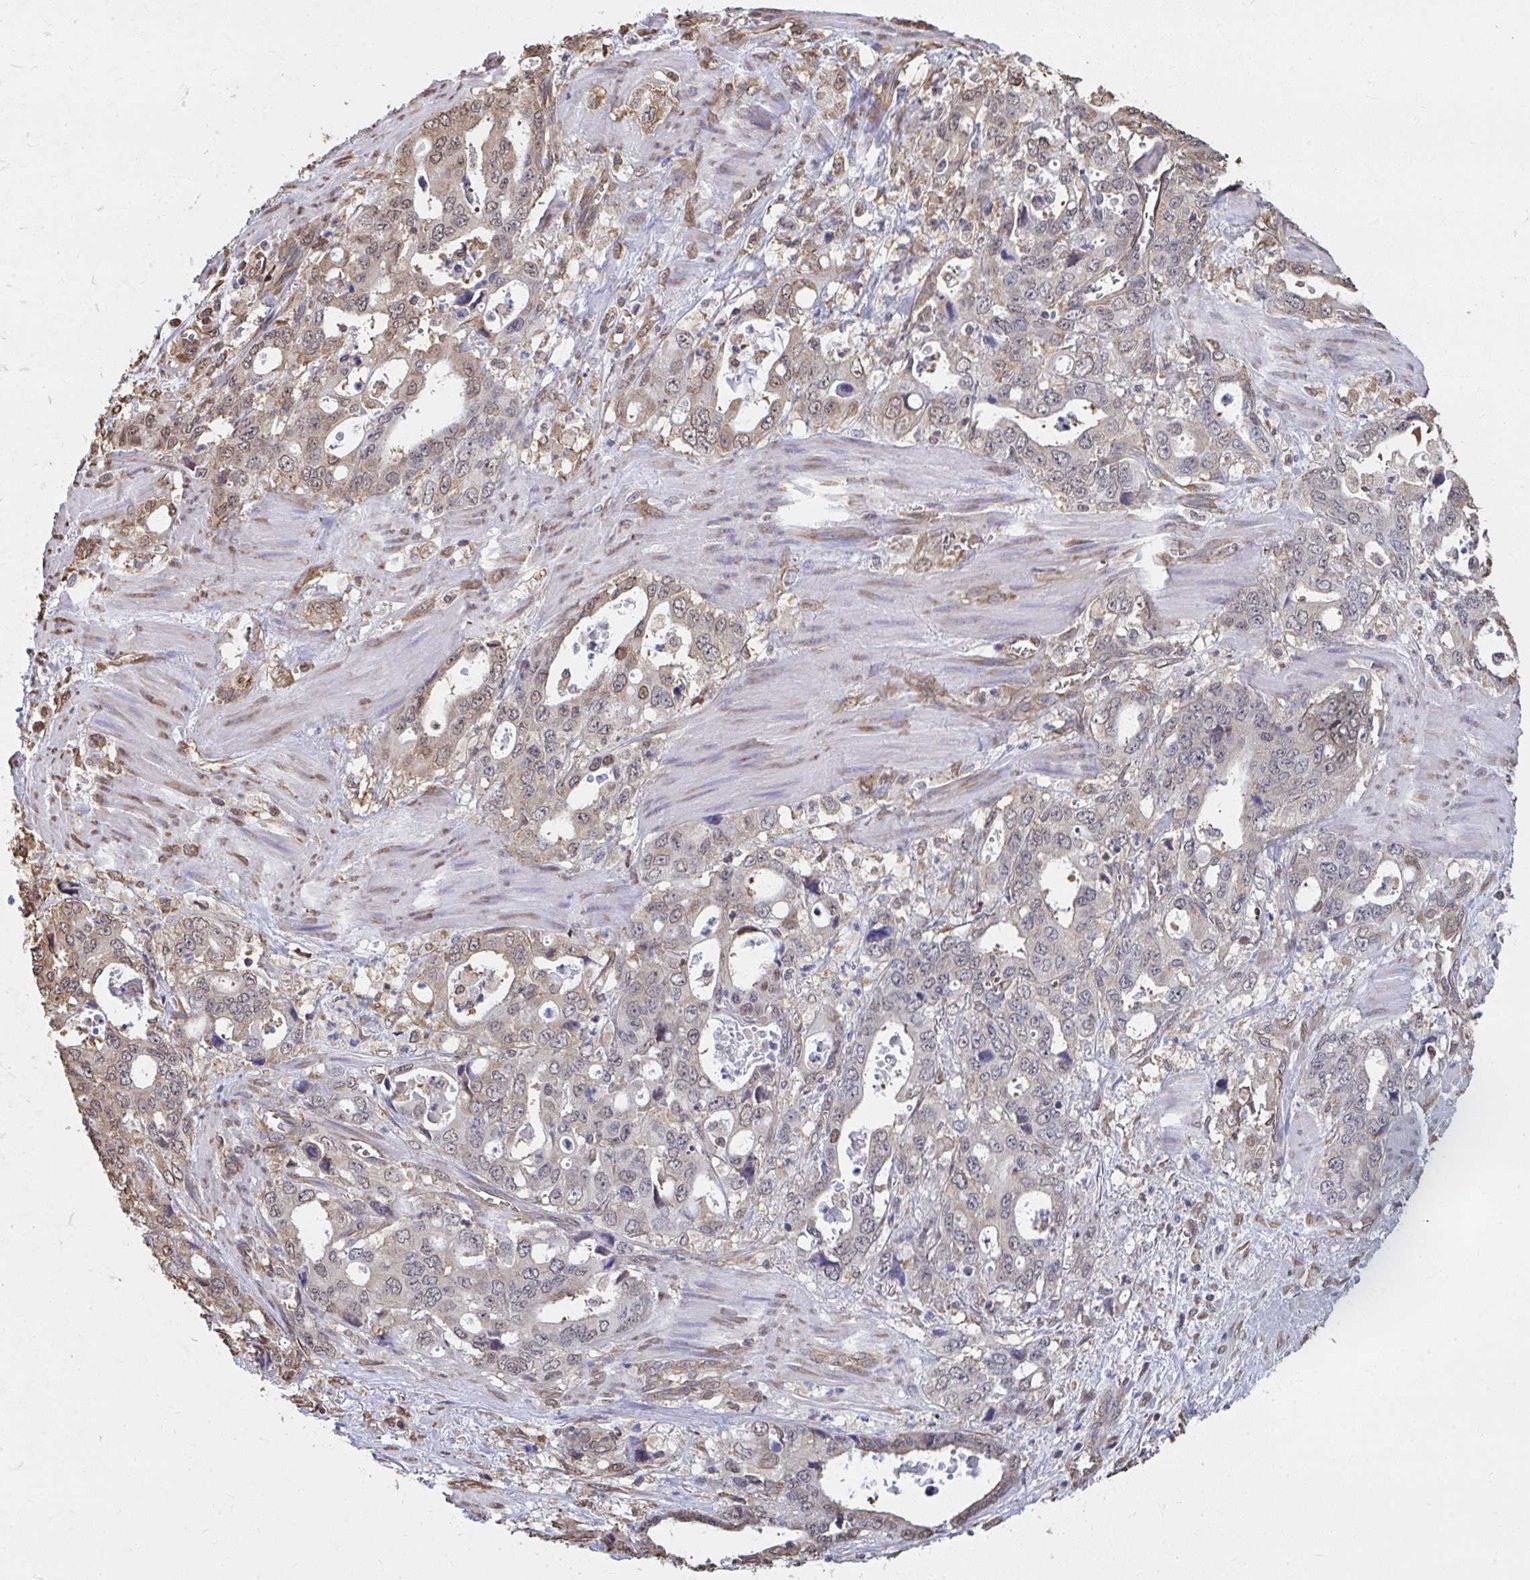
{"staining": {"intensity": "weak", "quantity": "<25%", "location": "cytoplasmic/membranous,nuclear"}, "tissue": "stomach cancer", "cell_type": "Tumor cells", "image_type": "cancer", "snomed": [{"axis": "morphology", "description": "Adenocarcinoma, NOS"}, {"axis": "topography", "description": "Stomach, upper"}], "caption": "There is no significant positivity in tumor cells of stomach adenocarcinoma.", "gene": "SYNCRIP", "patient": {"sex": "male", "age": 74}}